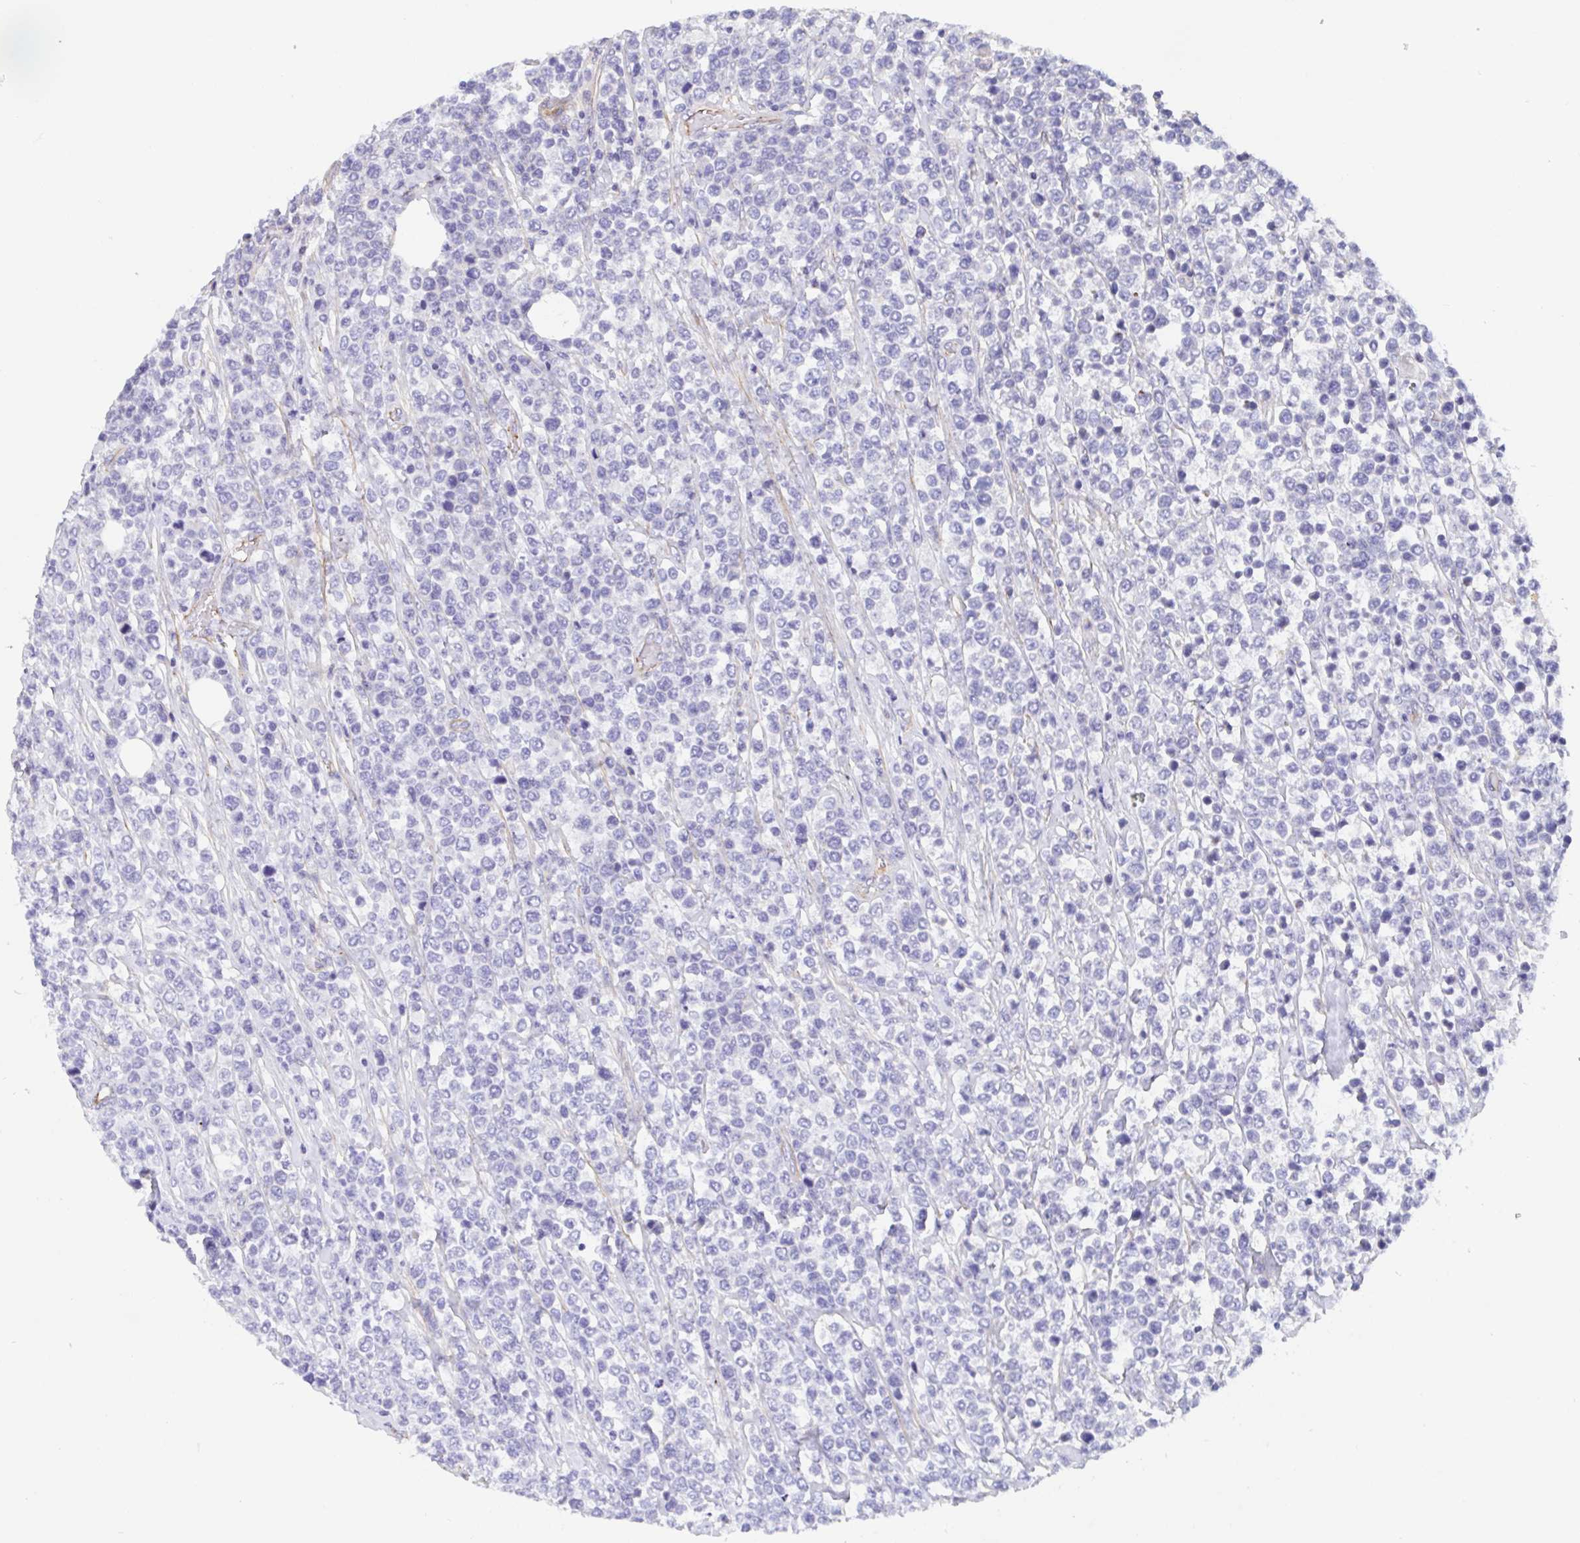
{"staining": {"intensity": "negative", "quantity": "none", "location": "none"}, "tissue": "lymphoma", "cell_type": "Tumor cells", "image_type": "cancer", "snomed": [{"axis": "morphology", "description": "Malignant lymphoma, non-Hodgkin's type, High grade"}, {"axis": "topography", "description": "Soft tissue"}], "caption": "A histopathology image of lymphoma stained for a protein demonstrates no brown staining in tumor cells.", "gene": "TRAM2", "patient": {"sex": "female", "age": 56}}